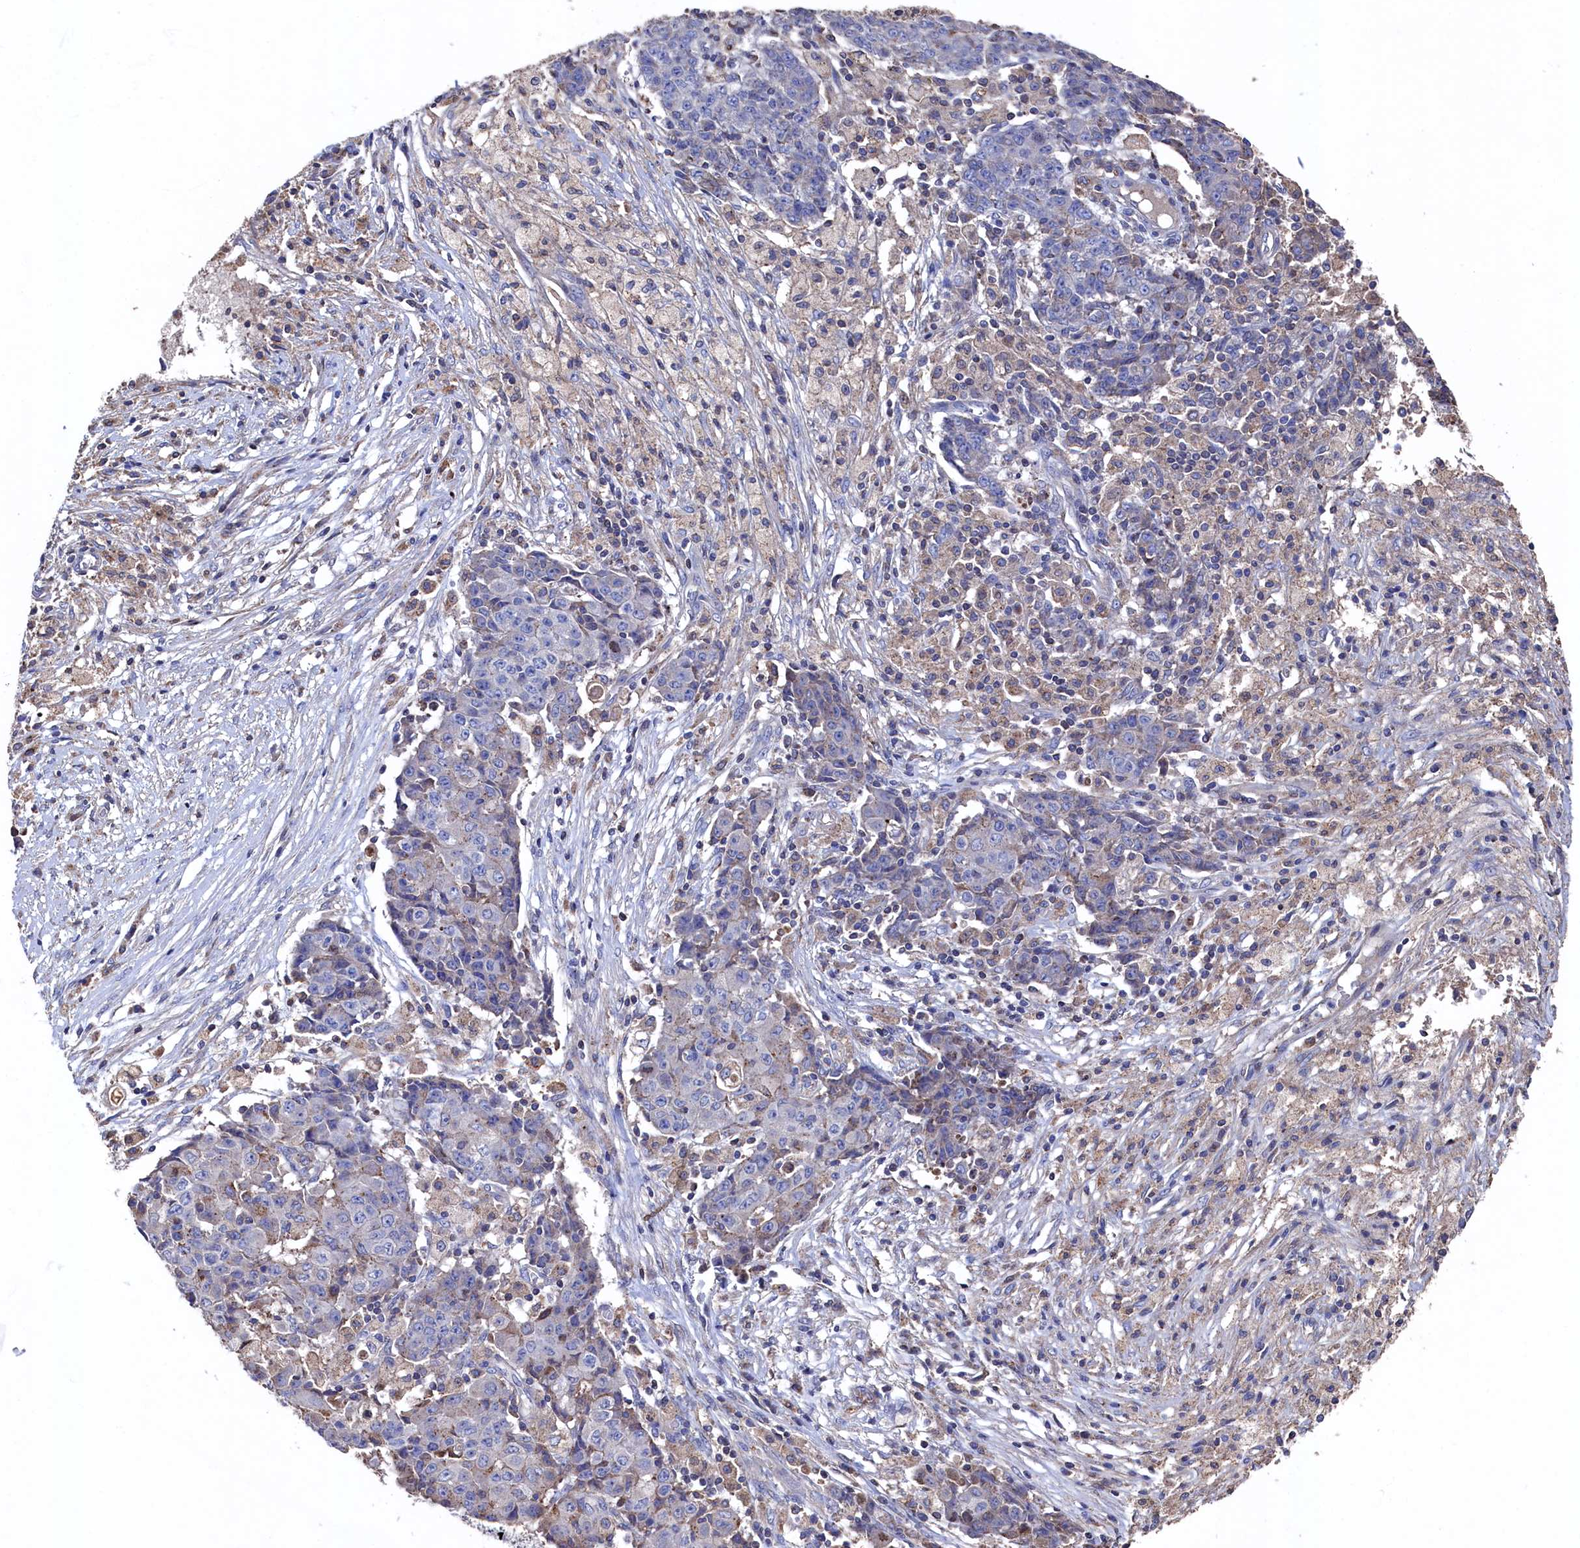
{"staining": {"intensity": "negative", "quantity": "none", "location": "none"}, "tissue": "ovarian cancer", "cell_type": "Tumor cells", "image_type": "cancer", "snomed": [{"axis": "morphology", "description": "Carcinoma, endometroid"}, {"axis": "topography", "description": "Ovary"}], "caption": "Ovarian cancer was stained to show a protein in brown. There is no significant positivity in tumor cells. (DAB IHC visualized using brightfield microscopy, high magnification).", "gene": "TK2", "patient": {"sex": "female", "age": 42}}